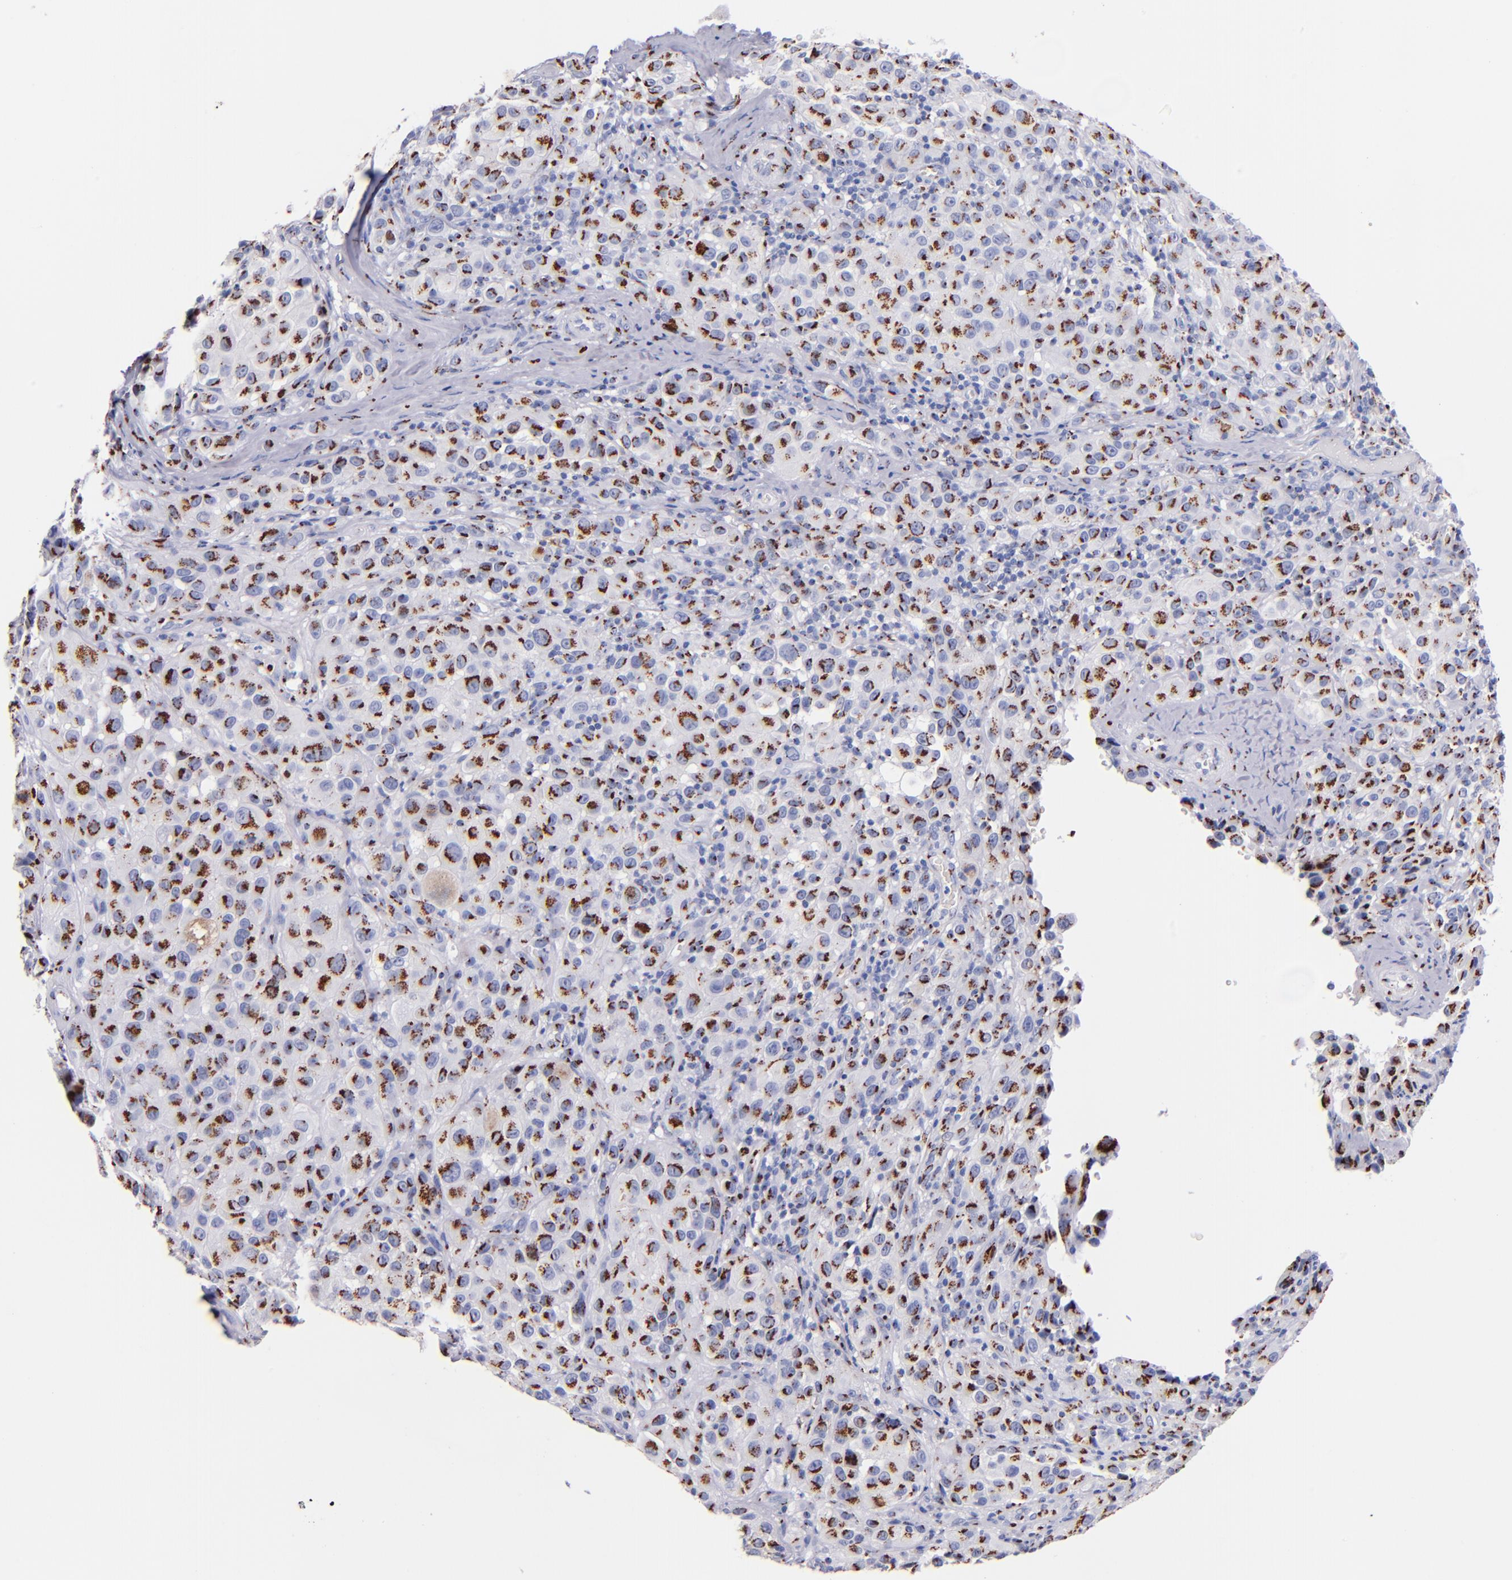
{"staining": {"intensity": "moderate", "quantity": "25%-75%", "location": "cytoplasmic/membranous"}, "tissue": "melanoma", "cell_type": "Tumor cells", "image_type": "cancer", "snomed": [{"axis": "morphology", "description": "Malignant melanoma, NOS"}, {"axis": "topography", "description": "Skin"}], "caption": "This is a micrograph of IHC staining of melanoma, which shows moderate expression in the cytoplasmic/membranous of tumor cells.", "gene": "GOLIM4", "patient": {"sex": "female", "age": 21}}